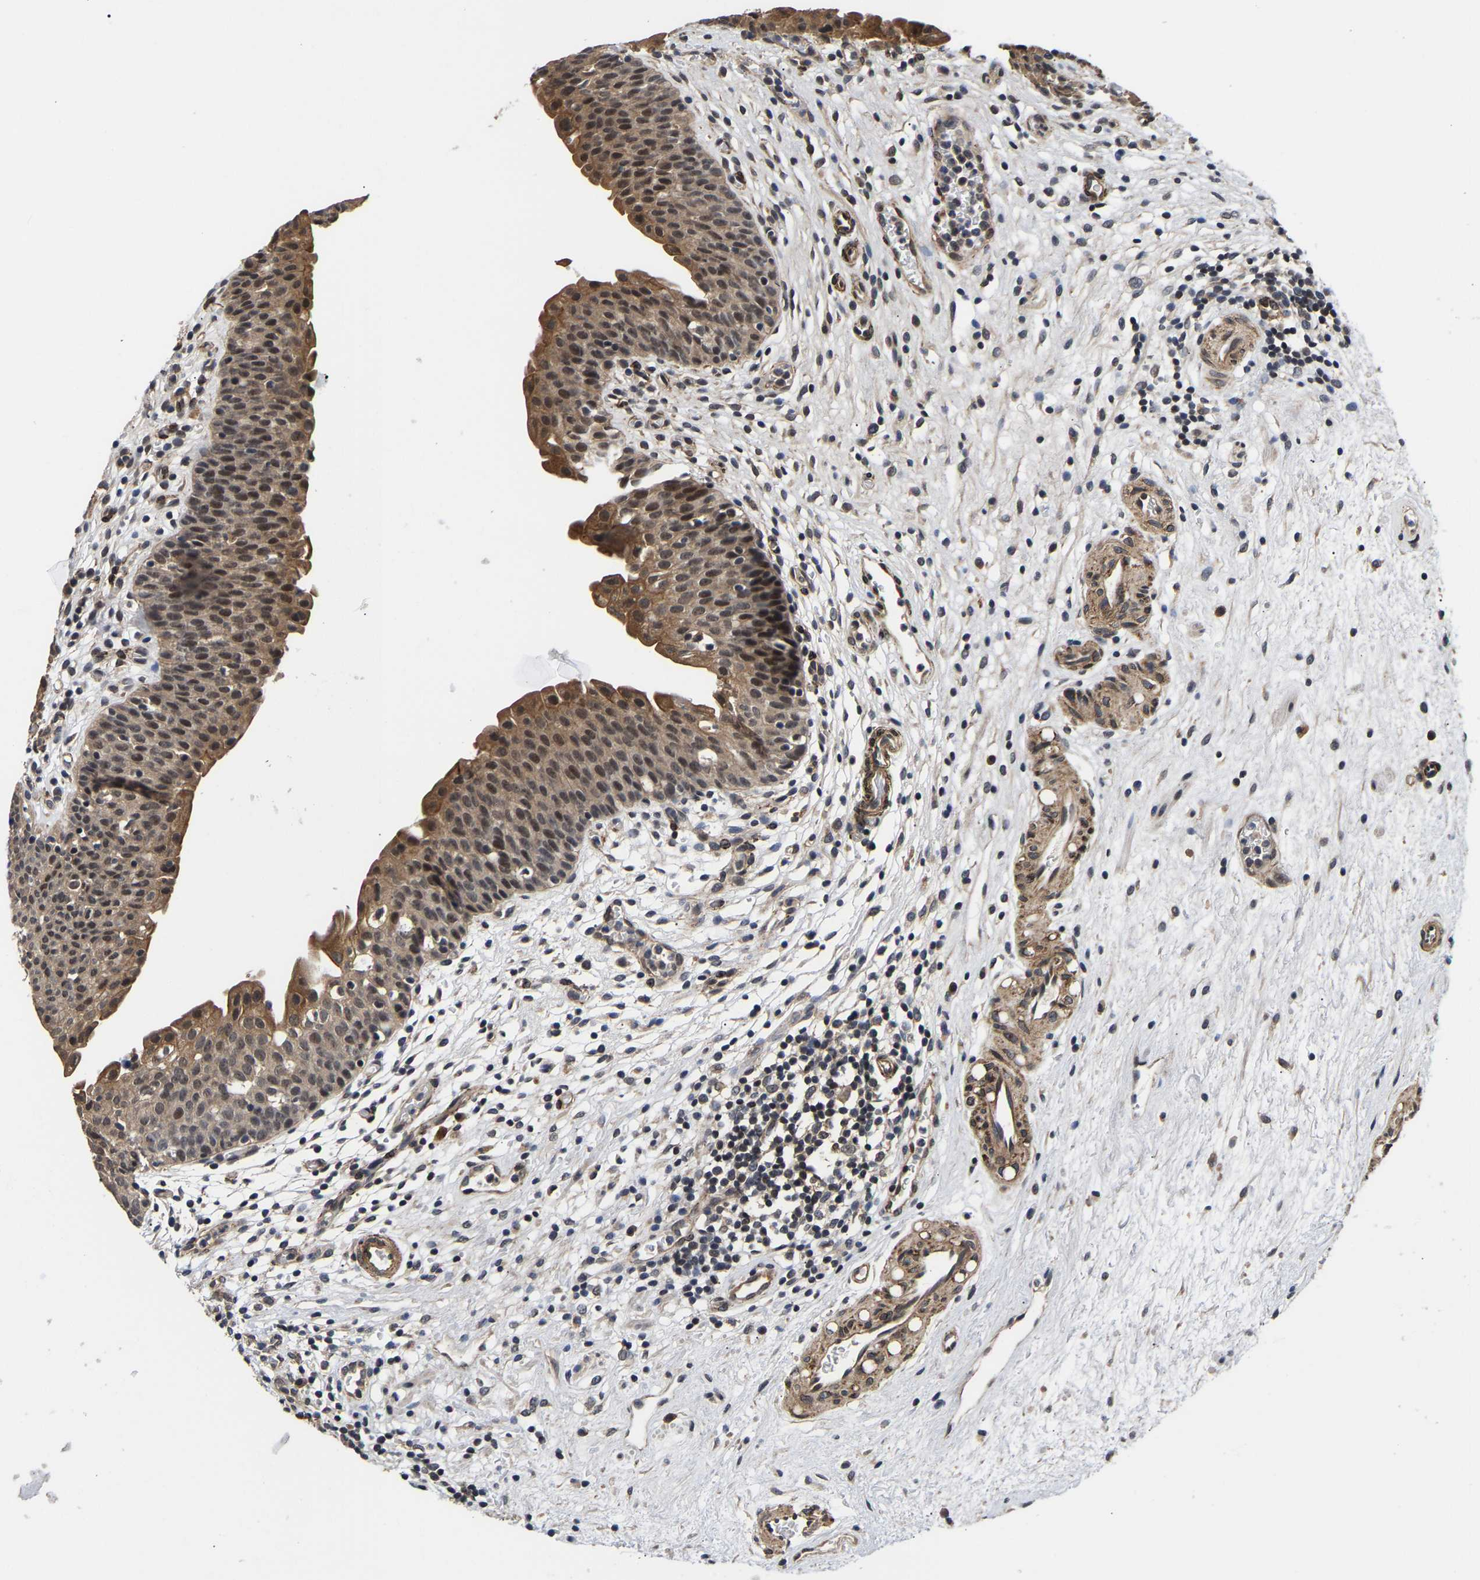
{"staining": {"intensity": "moderate", "quantity": ">75%", "location": "cytoplasmic/membranous,nuclear"}, "tissue": "urinary bladder", "cell_type": "Urothelial cells", "image_type": "normal", "snomed": [{"axis": "morphology", "description": "Normal tissue, NOS"}, {"axis": "topography", "description": "Urinary bladder"}], "caption": "Protein staining reveals moderate cytoplasmic/membranous,nuclear positivity in approximately >75% of urothelial cells in unremarkable urinary bladder. (IHC, brightfield microscopy, high magnification).", "gene": "METTL16", "patient": {"sex": "male", "age": 37}}